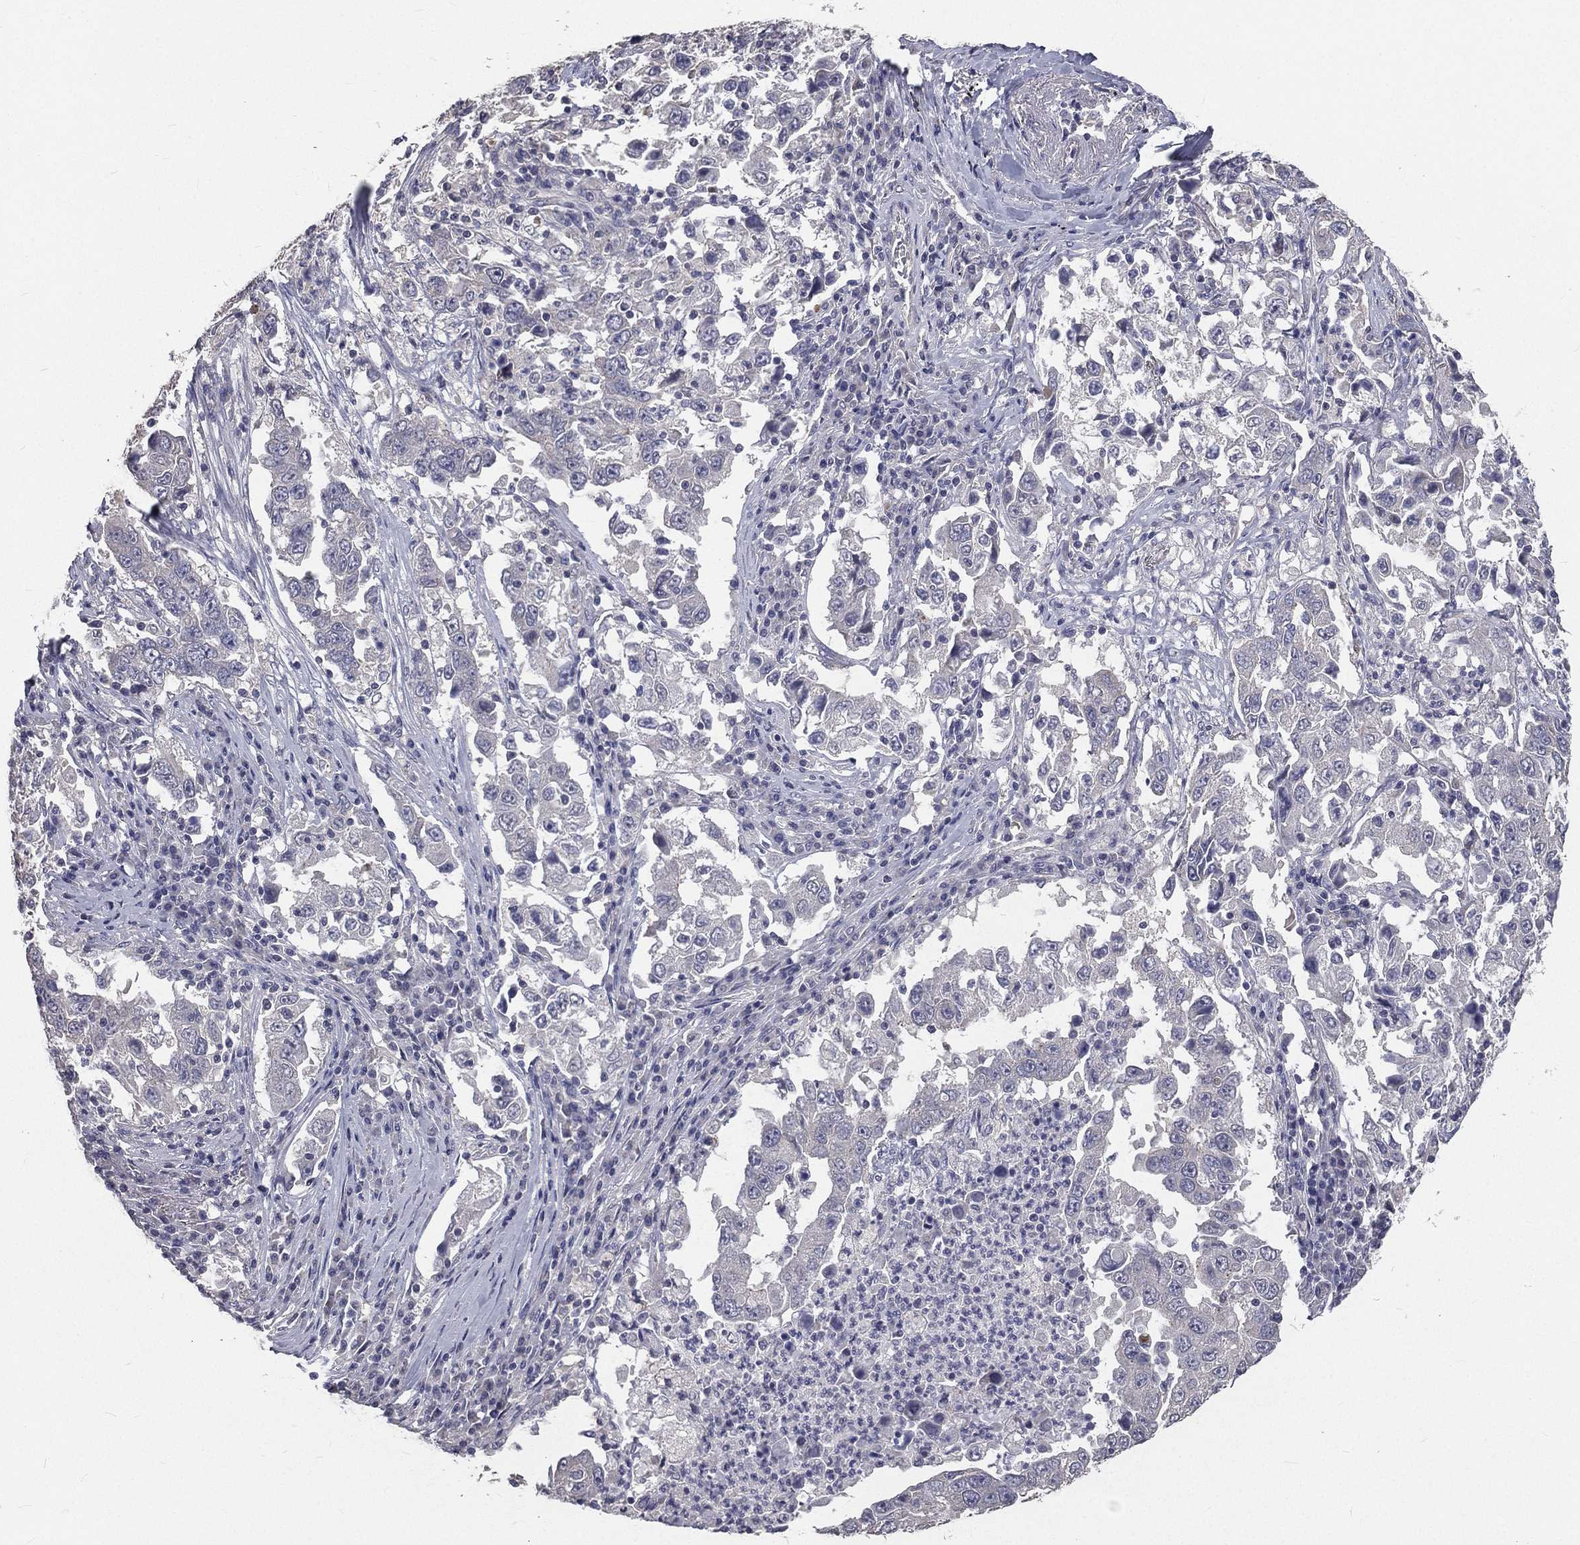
{"staining": {"intensity": "negative", "quantity": "none", "location": "none"}, "tissue": "lung cancer", "cell_type": "Tumor cells", "image_type": "cancer", "snomed": [{"axis": "morphology", "description": "Adenocarcinoma, NOS"}, {"axis": "topography", "description": "Lung"}], "caption": "This is a micrograph of immunohistochemistry (IHC) staining of lung cancer, which shows no positivity in tumor cells. The staining is performed using DAB brown chromogen with nuclei counter-stained in using hematoxylin.", "gene": "CROCC", "patient": {"sex": "male", "age": 73}}